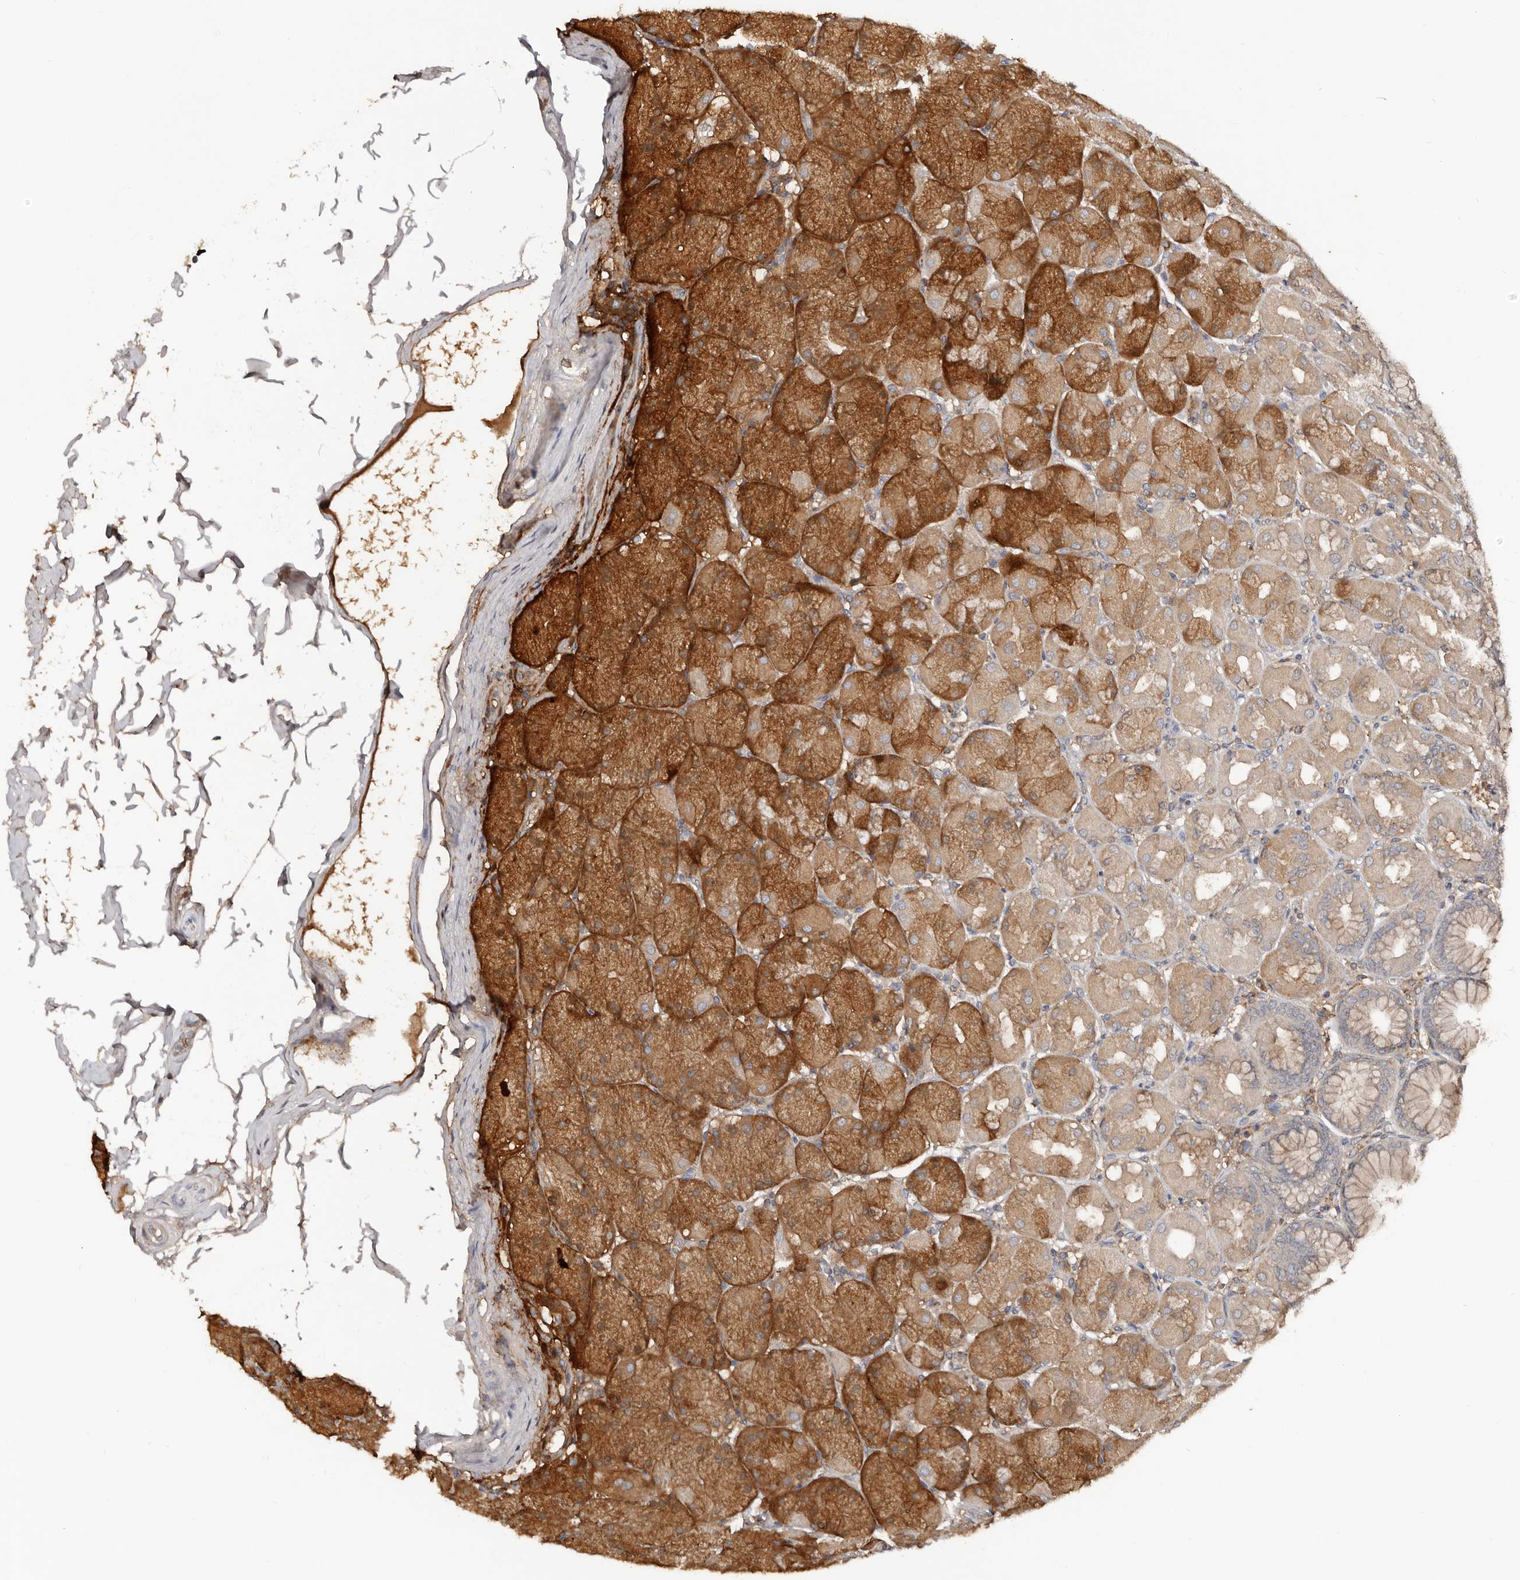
{"staining": {"intensity": "strong", "quantity": "25%-75%", "location": "cytoplasmic/membranous"}, "tissue": "stomach", "cell_type": "Glandular cells", "image_type": "normal", "snomed": [{"axis": "morphology", "description": "Normal tissue, NOS"}, {"axis": "topography", "description": "Stomach, upper"}], "caption": "Immunohistochemistry (DAB (3,3'-diaminobenzidine)) staining of unremarkable human stomach reveals strong cytoplasmic/membranous protein positivity in approximately 25%-75% of glandular cells. Immunohistochemistry stains the protein in brown and the nuclei are stained blue.", "gene": "SLC39A2", "patient": {"sex": "female", "age": 56}}